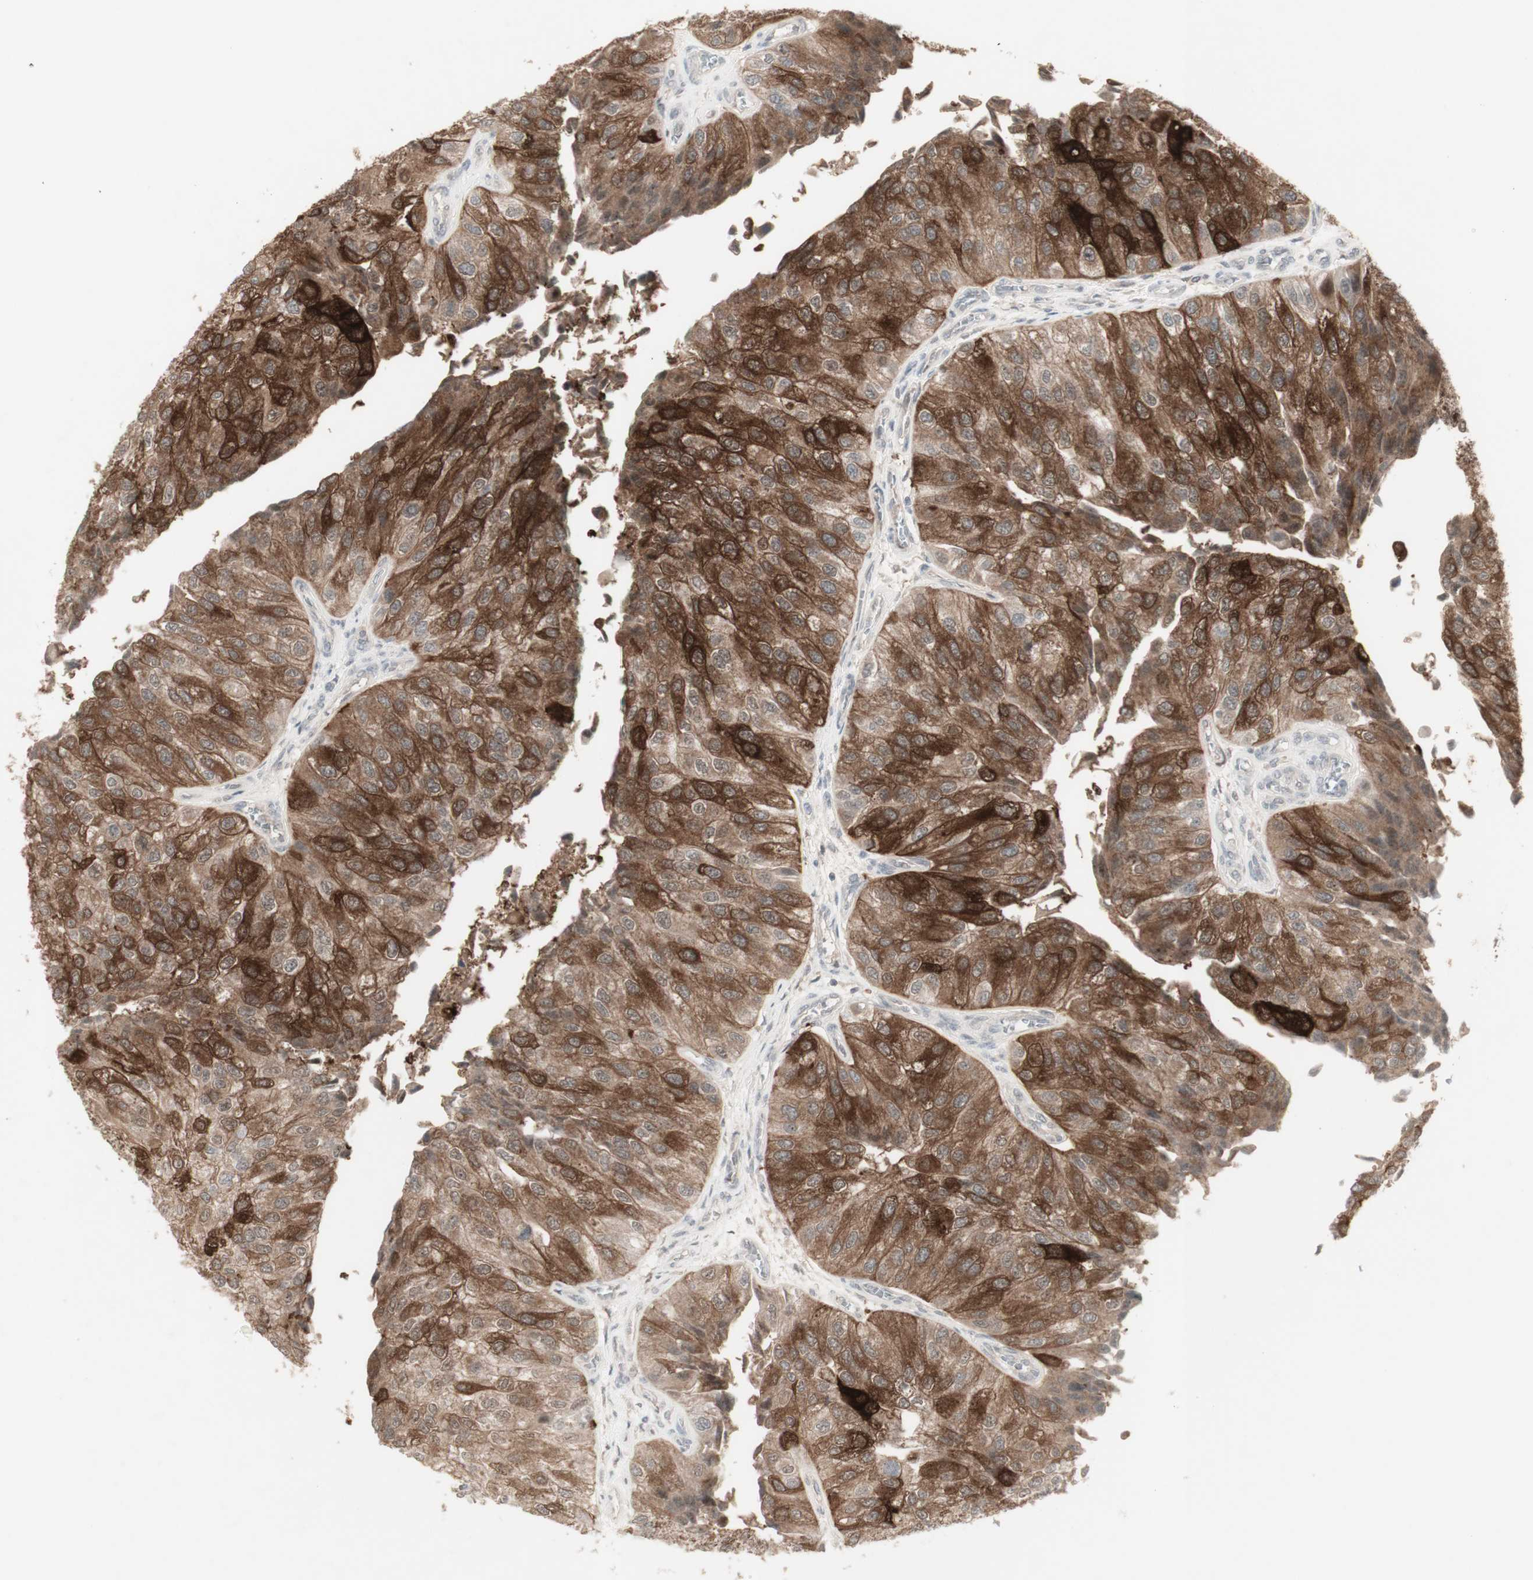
{"staining": {"intensity": "strong", "quantity": ">75%", "location": "cytoplasmic/membranous"}, "tissue": "urothelial cancer", "cell_type": "Tumor cells", "image_type": "cancer", "snomed": [{"axis": "morphology", "description": "Urothelial carcinoma, High grade"}, {"axis": "topography", "description": "Kidney"}, {"axis": "topography", "description": "Urinary bladder"}], "caption": "High-grade urothelial carcinoma stained with immunohistochemistry exhibits strong cytoplasmic/membranous expression in approximately >75% of tumor cells.", "gene": "C1orf116", "patient": {"sex": "male", "age": 77}}